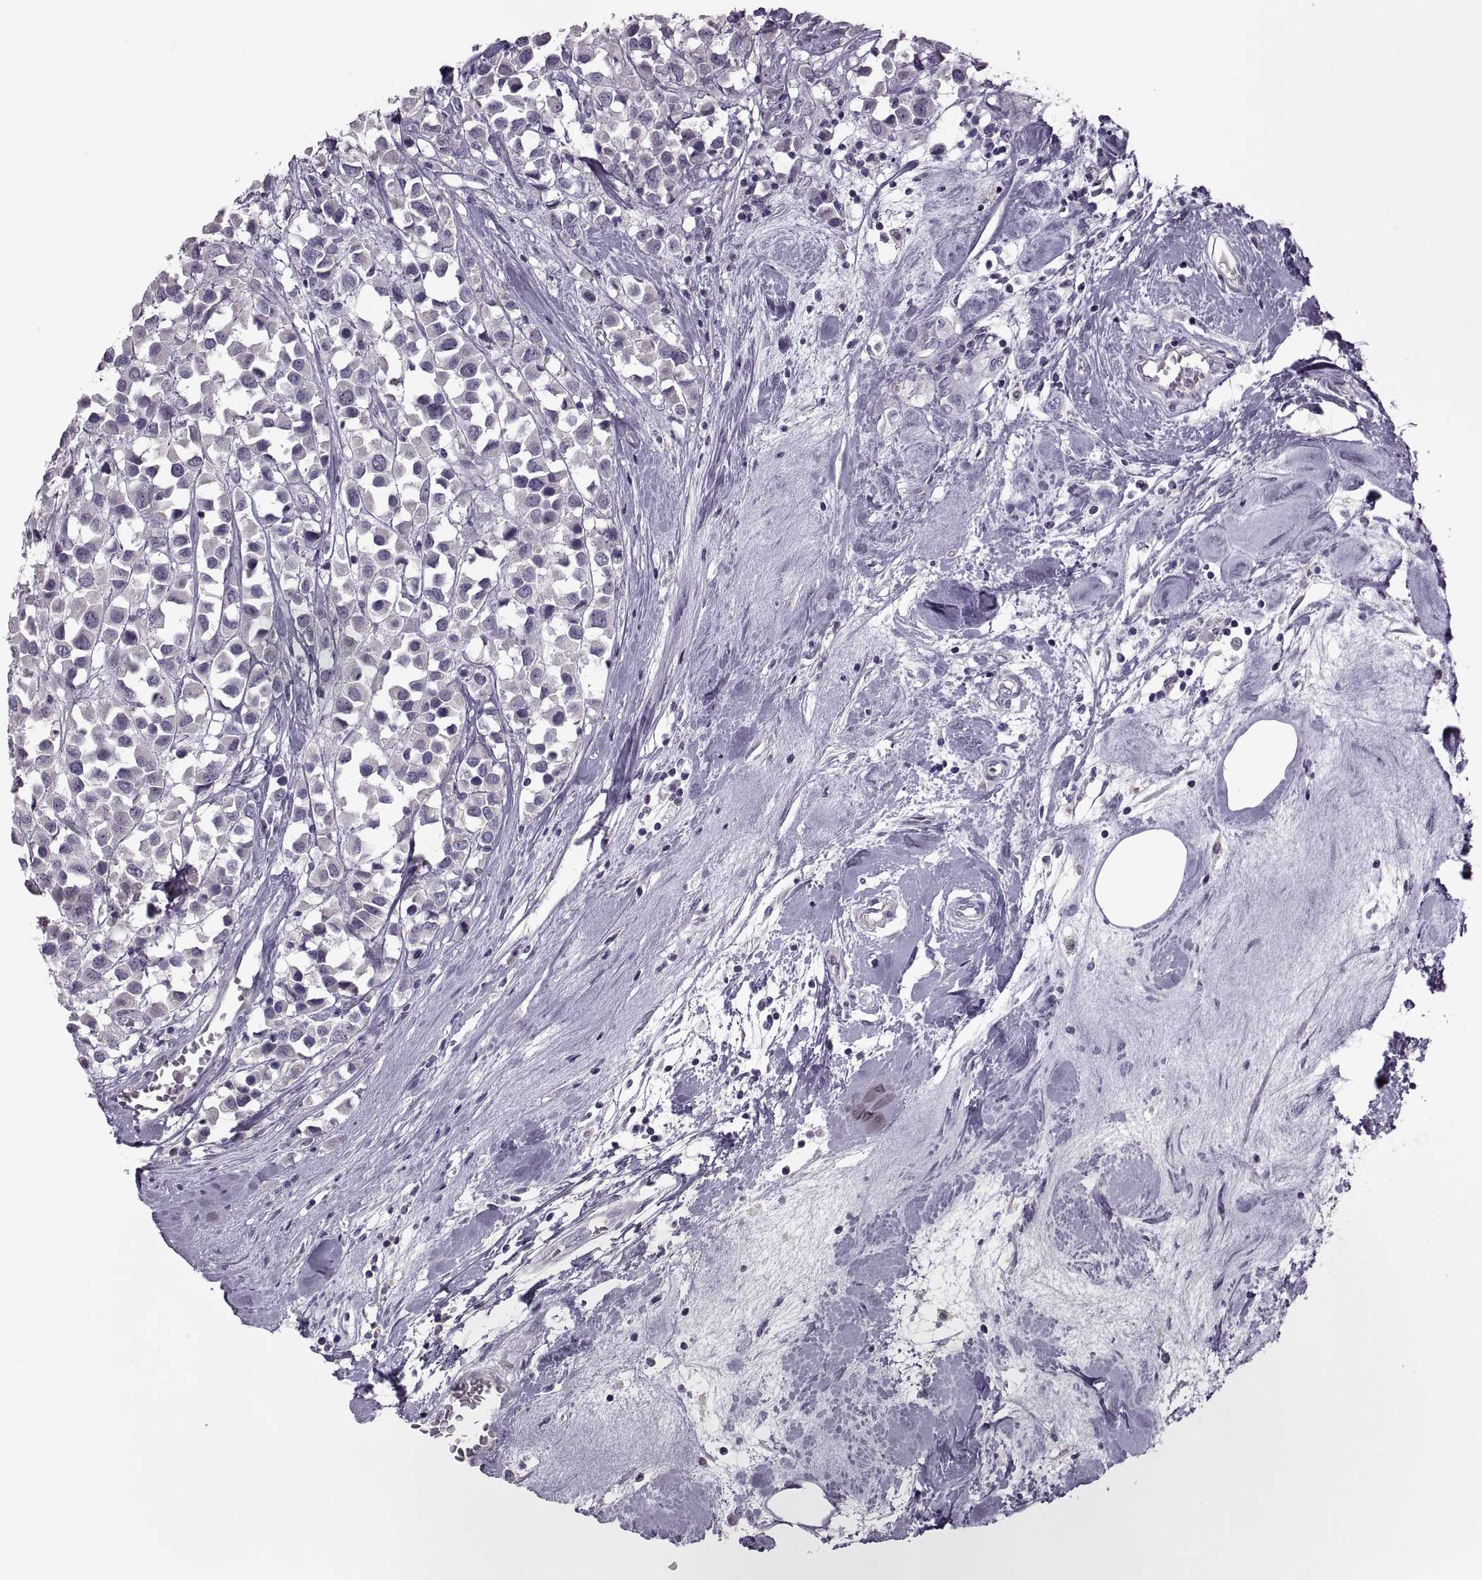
{"staining": {"intensity": "negative", "quantity": "none", "location": "none"}, "tissue": "breast cancer", "cell_type": "Tumor cells", "image_type": "cancer", "snomed": [{"axis": "morphology", "description": "Duct carcinoma"}, {"axis": "topography", "description": "Breast"}], "caption": "The photomicrograph displays no significant positivity in tumor cells of breast cancer (infiltrating ductal carcinoma). The staining was performed using DAB to visualize the protein expression in brown, while the nuclei were stained in blue with hematoxylin (Magnification: 20x).", "gene": "RSPH6A", "patient": {"sex": "female", "age": 61}}